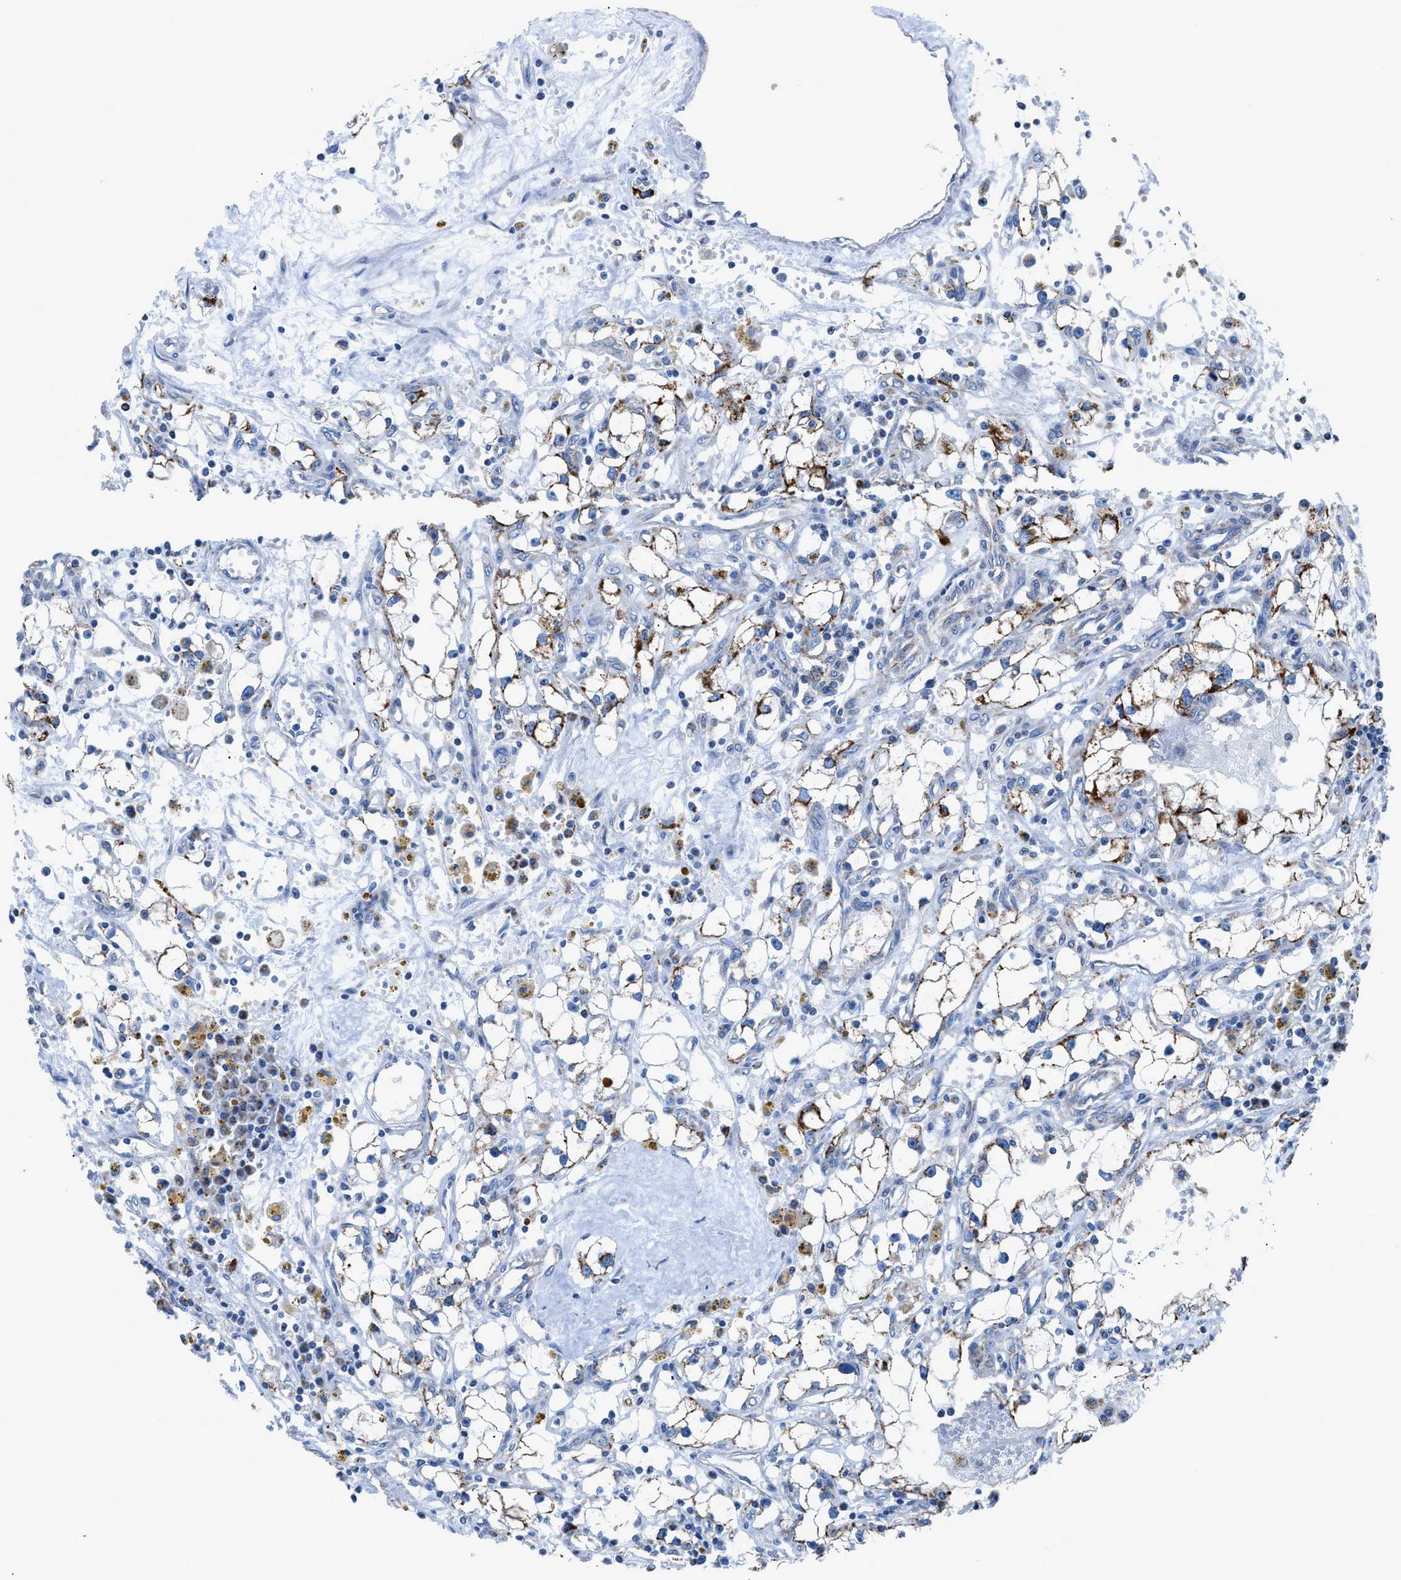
{"staining": {"intensity": "moderate", "quantity": "<25%", "location": "cytoplasmic/membranous"}, "tissue": "renal cancer", "cell_type": "Tumor cells", "image_type": "cancer", "snomed": [{"axis": "morphology", "description": "Adenocarcinoma, NOS"}, {"axis": "topography", "description": "Kidney"}], "caption": "Immunohistochemical staining of human renal cancer (adenocarcinoma) exhibits low levels of moderate cytoplasmic/membranous expression in about <25% of tumor cells. The protein is stained brown, and the nuclei are stained in blue (DAB IHC with brightfield microscopy, high magnification).", "gene": "ZDHHC3", "patient": {"sex": "male", "age": 56}}